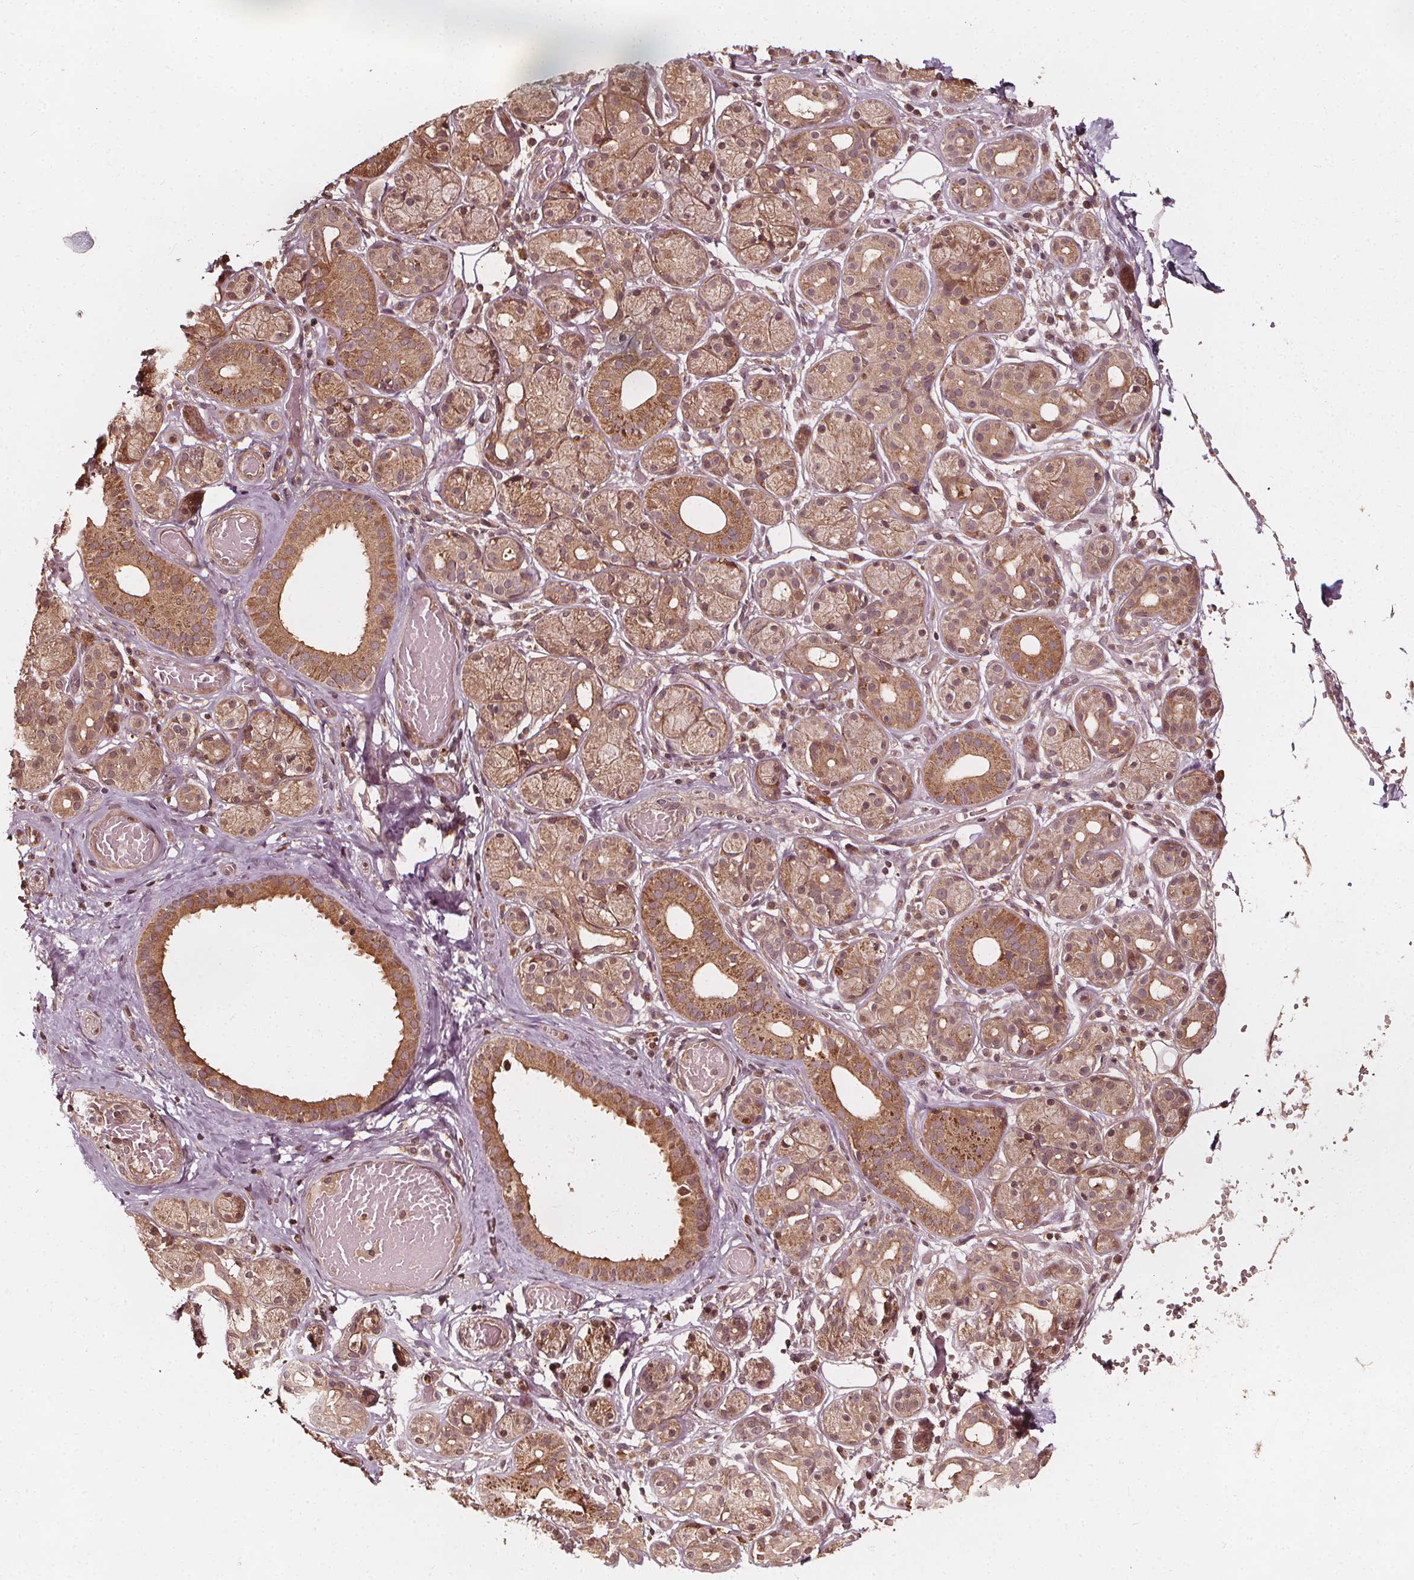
{"staining": {"intensity": "moderate", "quantity": ">75%", "location": "cytoplasmic/membranous"}, "tissue": "salivary gland", "cell_type": "Glandular cells", "image_type": "normal", "snomed": [{"axis": "morphology", "description": "Normal tissue, NOS"}, {"axis": "topography", "description": "Salivary gland"}, {"axis": "topography", "description": "Peripheral nerve tissue"}], "caption": "Salivary gland stained with DAB immunohistochemistry (IHC) displays medium levels of moderate cytoplasmic/membranous positivity in about >75% of glandular cells. (brown staining indicates protein expression, while blue staining denotes nuclei).", "gene": "NPC1", "patient": {"sex": "male", "age": 71}}